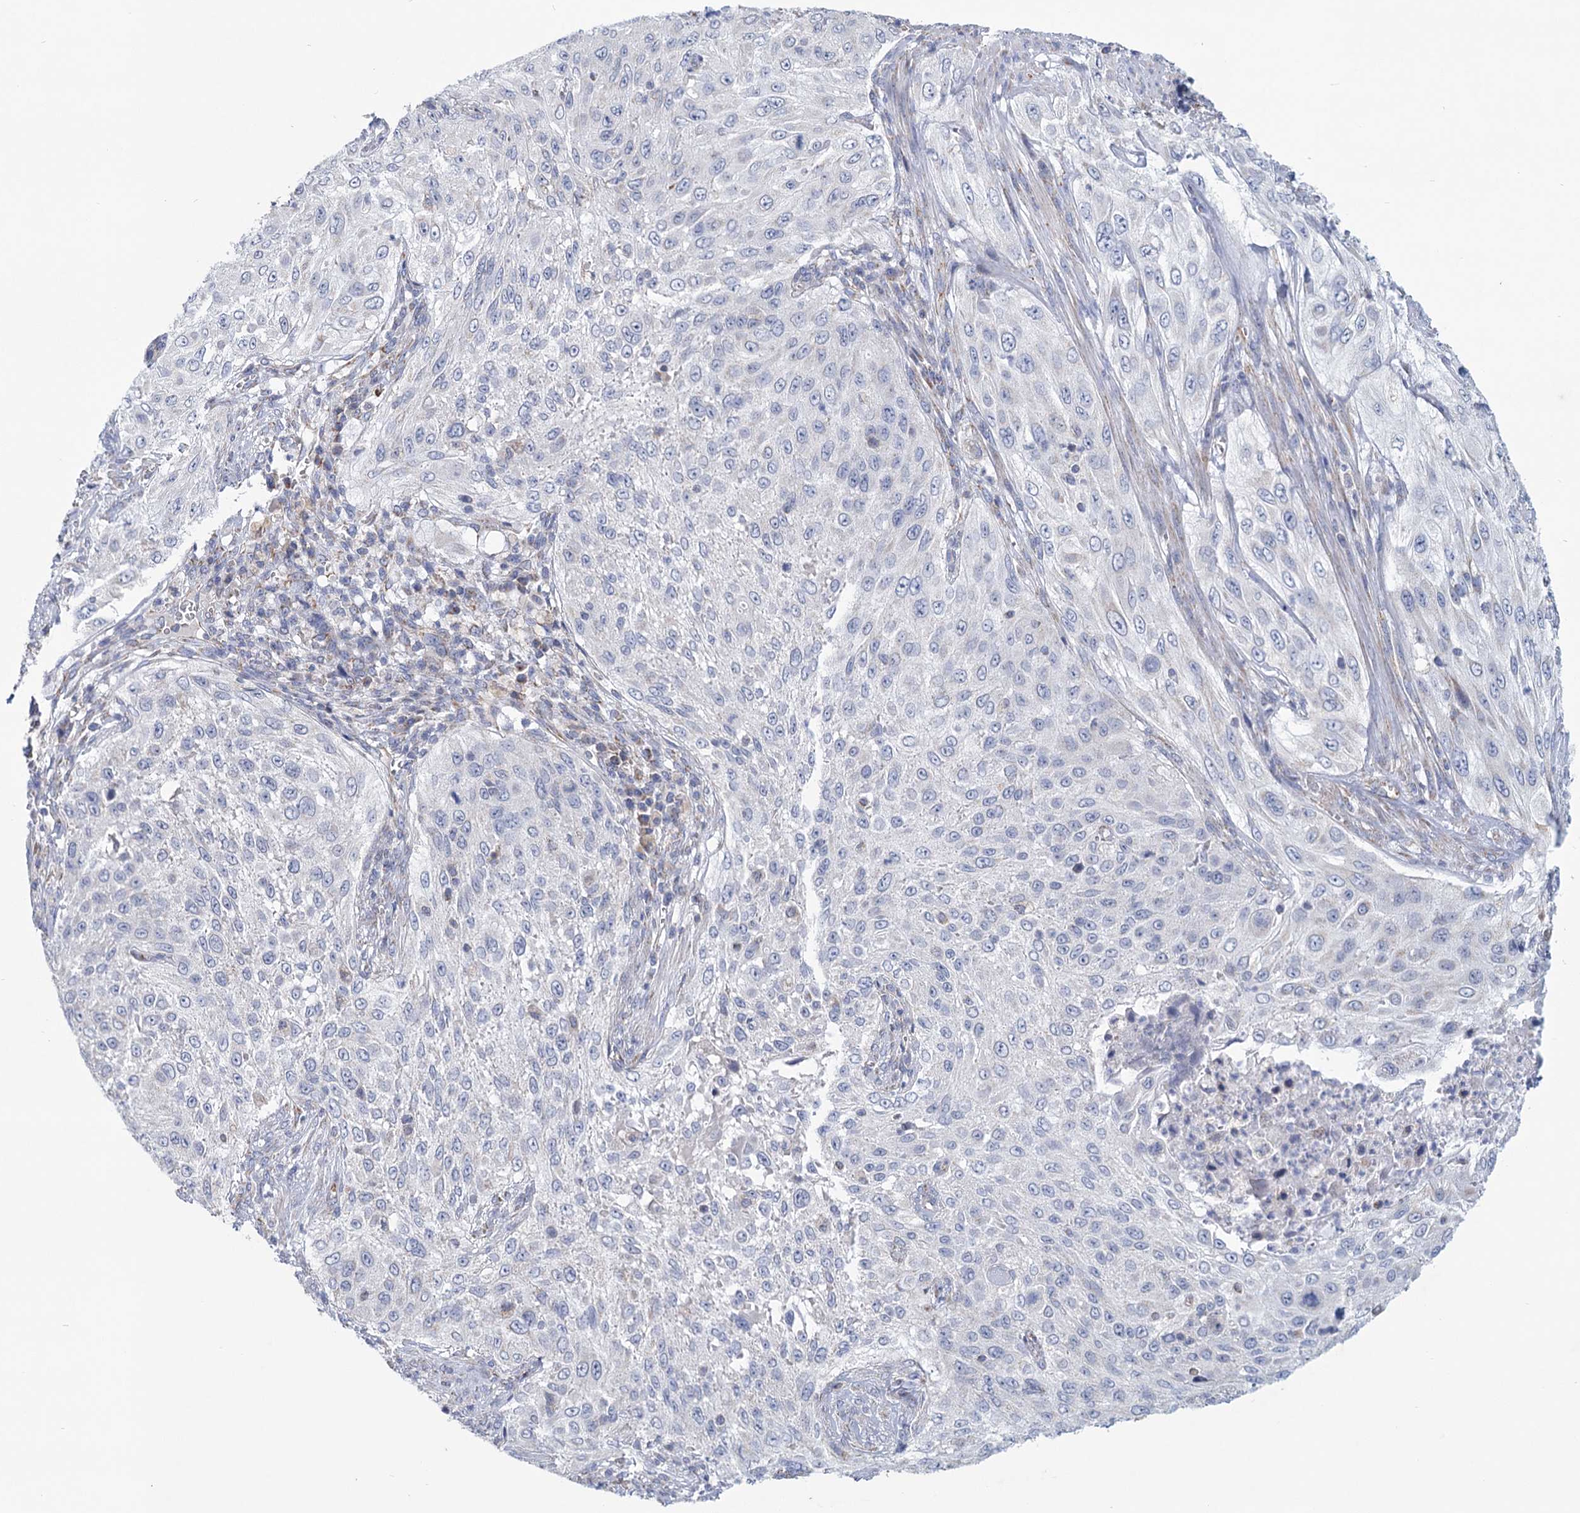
{"staining": {"intensity": "negative", "quantity": "none", "location": "none"}, "tissue": "cervical cancer", "cell_type": "Tumor cells", "image_type": "cancer", "snomed": [{"axis": "morphology", "description": "Squamous cell carcinoma, NOS"}, {"axis": "topography", "description": "Cervix"}], "caption": "Tumor cells show no significant protein staining in cervical cancer (squamous cell carcinoma).", "gene": "NDUFC2", "patient": {"sex": "female", "age": 42}}